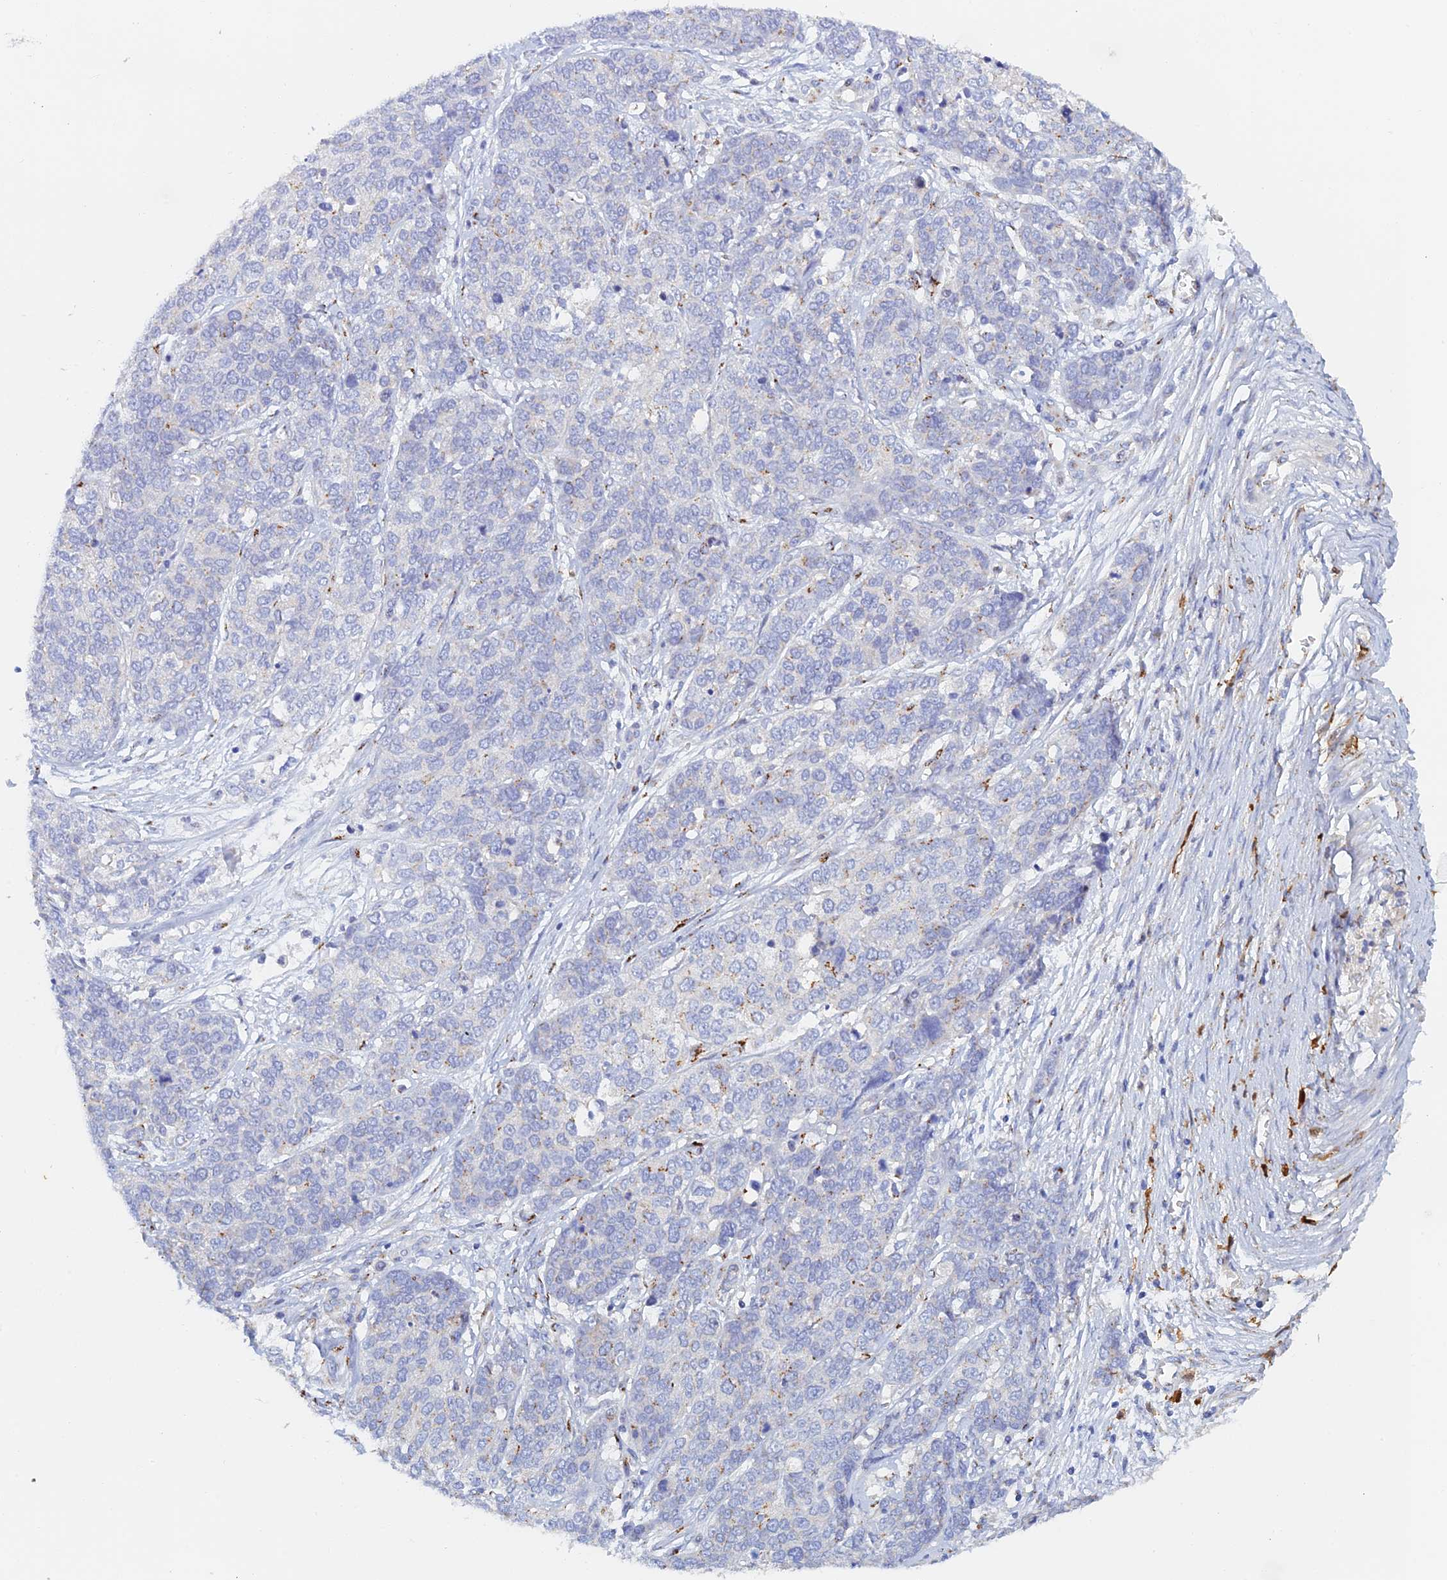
{"staining": {"intensity": "negative", "quantity": "none", "location": "none"}, "tissue": "ovarian cancer", "cell_type": "Tumor cells", "image_type": "cancer", "snomed": [{"axis": "morphology", "description": "Cystadenocarcinoma, serous, NOS"}, {"axis": "topography", "description": "Ovary"}], "caption": "Immunohistochemistry (IHC) of ovarian cancer exhibits no staining in tumor cells.", "gene": "SLC24A3", "patient": {"sex": "female", "age": 44}}